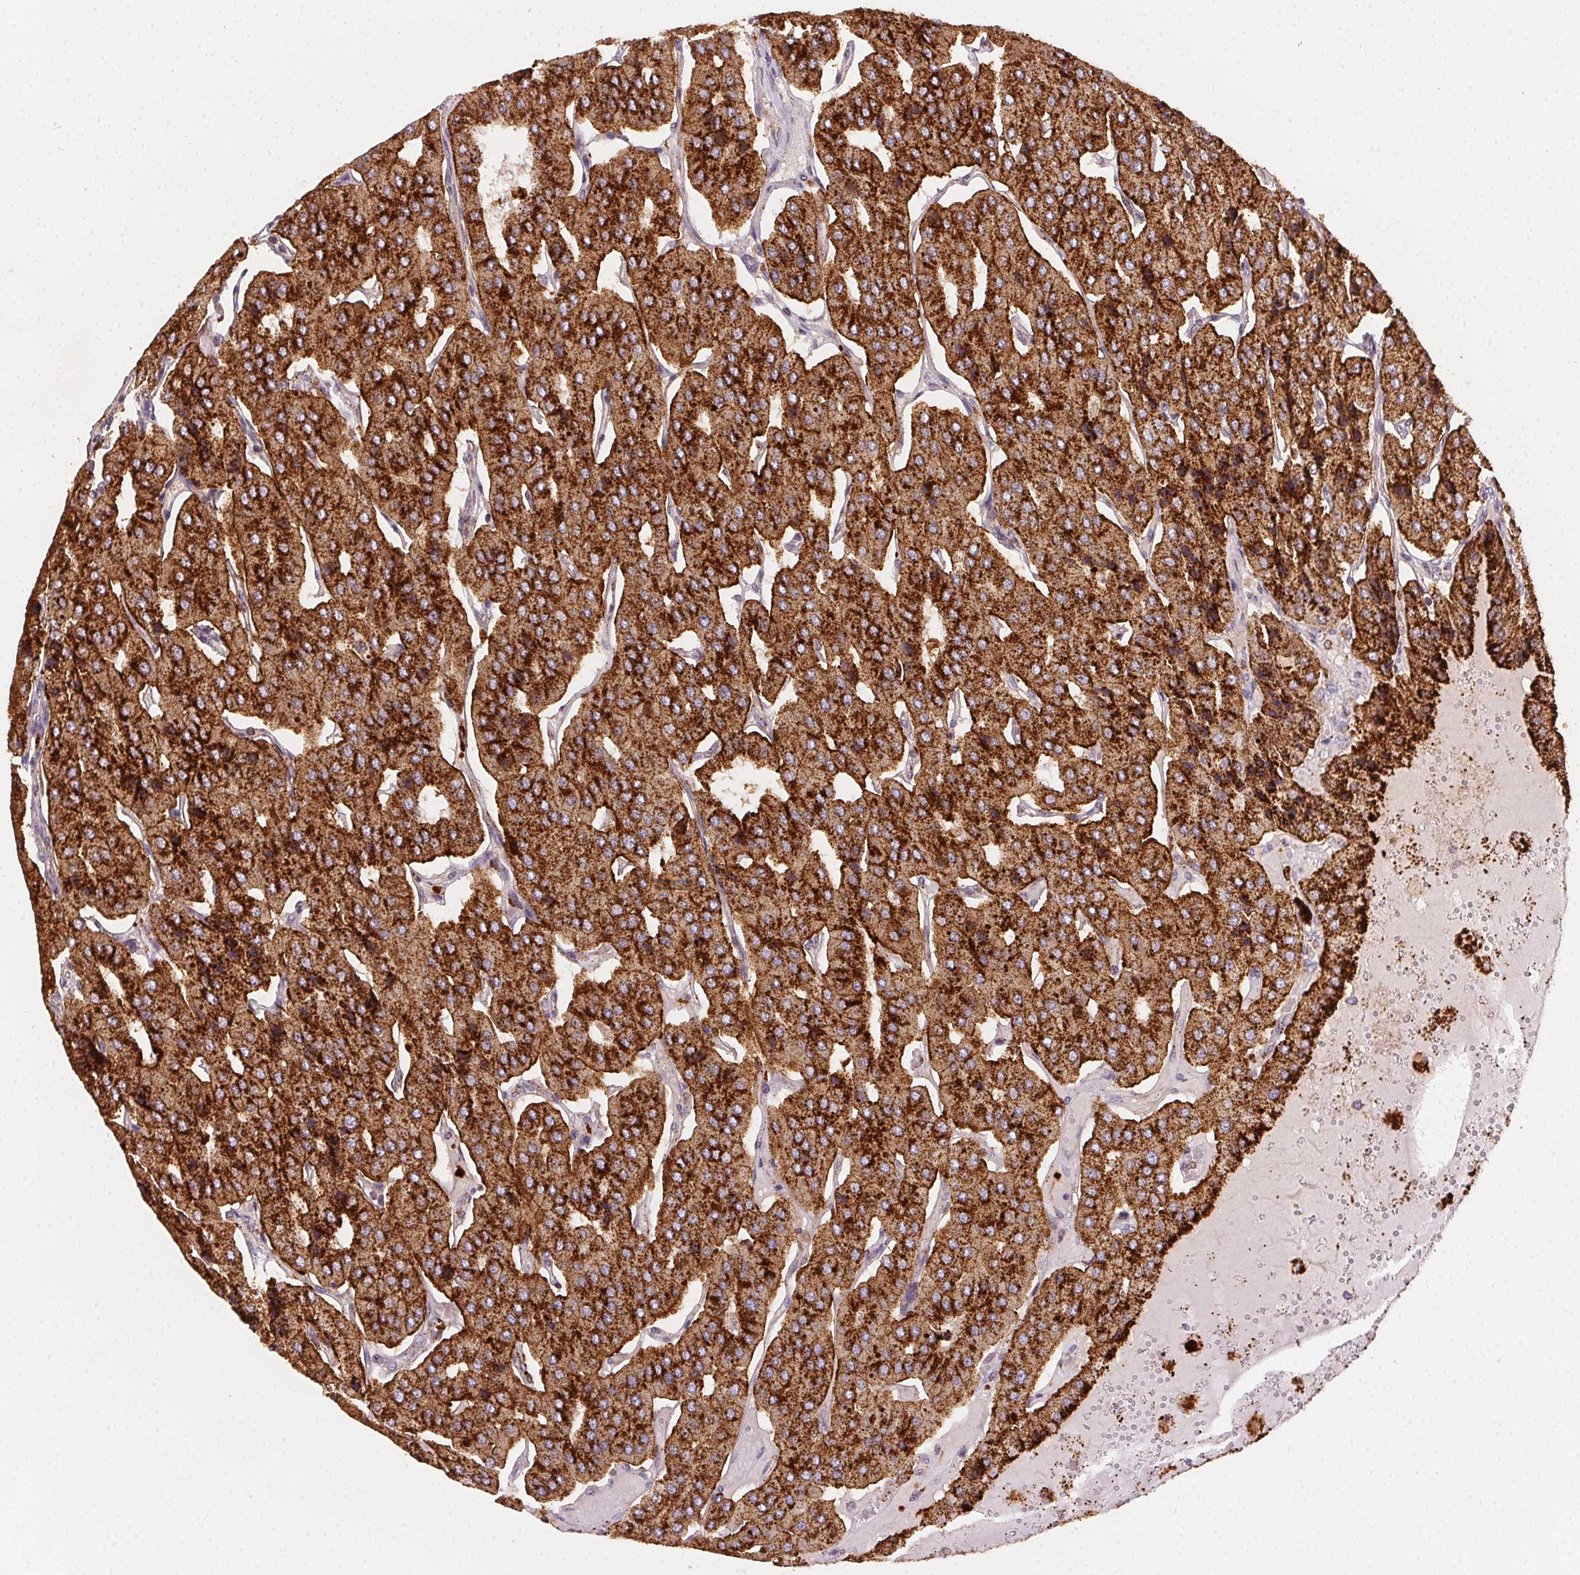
{"staining": {"intensity": "strong", "quantity": ">75%", "location": "cytoplasmic/membranous"}, "tissue": "parathyroid gland", "cell_type": "Glandular cells", "image_type": "normal", "snomed": [{"axis": "morphology", "description": "Normal tissue, NOS"}, {"axis": "morphology", "description": "Adenoma, NOS"}, {"axis": "topography", "description": "Parathyroid gland"}], "caption": "Immunohistochemistry (IHC) (DAB) staining of benign parathyroid gland shows strong cytoplasmic/membranous protein expression in approximately >75% of glandular cells. The staining is performed using DAB (3,3'-diaminobenzidine) brown chromogen to label protein expression. The nuclei are counter-stained blue using hematoxylin.", "gene": "SCPEP1", "patient": {"sex": "female", "age": 86}}